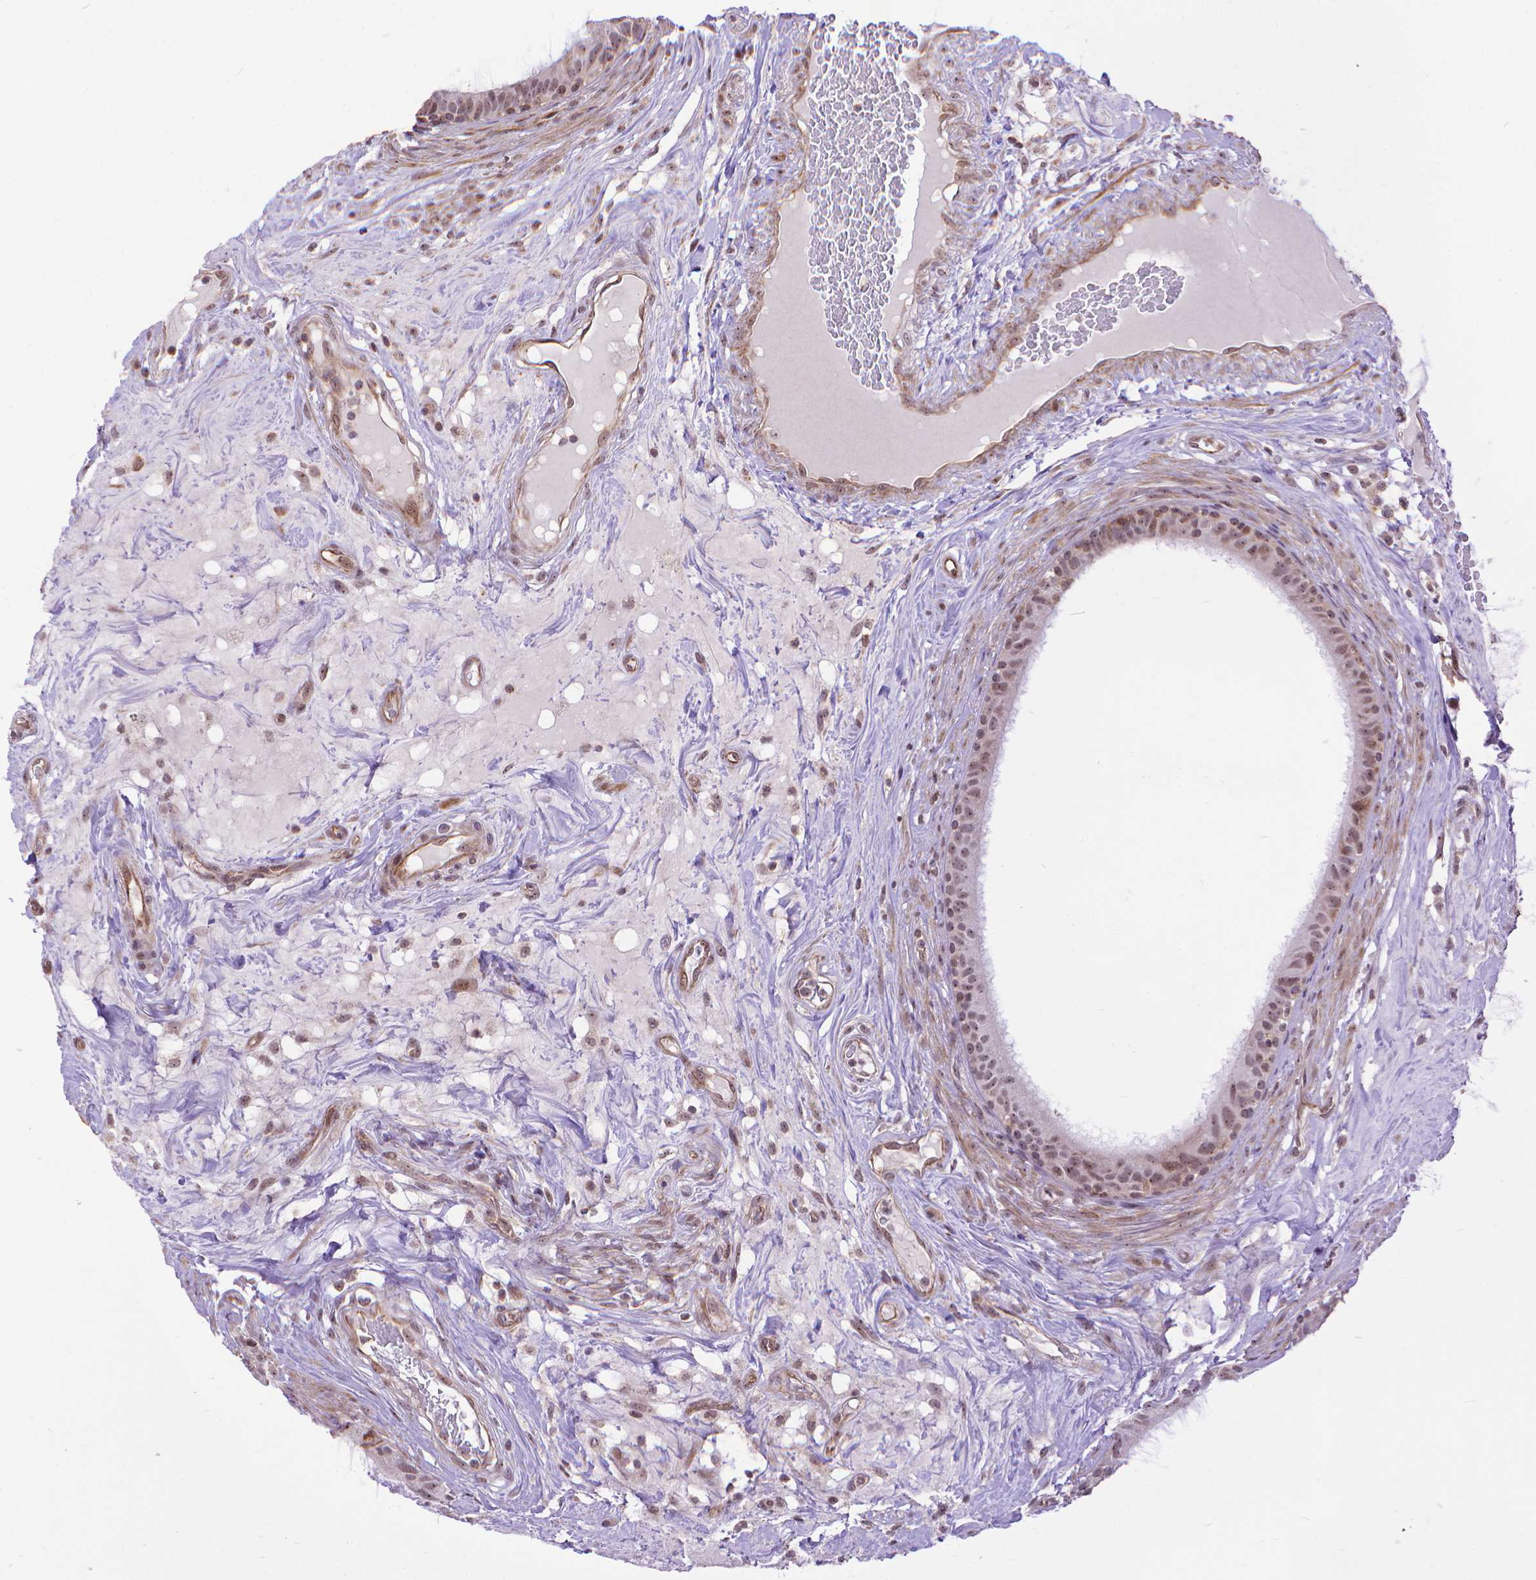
{"staining": {"intensity": "moderate", "quantity": "25%-75%", "location": "nuclear"}, "tissue": "epididymis", "cell_type": "Glandular cells", "image_type": "normal", "snomed": [{"axis": "morphology", "description": "Normal tissue, NOS"}, {"axis": "topography", "description": "Epididymis"}], "caption": "Protein analysis of benign epididymis reveals moderate nuclear expression in about 25%-75% of glandular cells.", "gene": "TMEM135", "patient": {"sex": "male", "age": 59}}